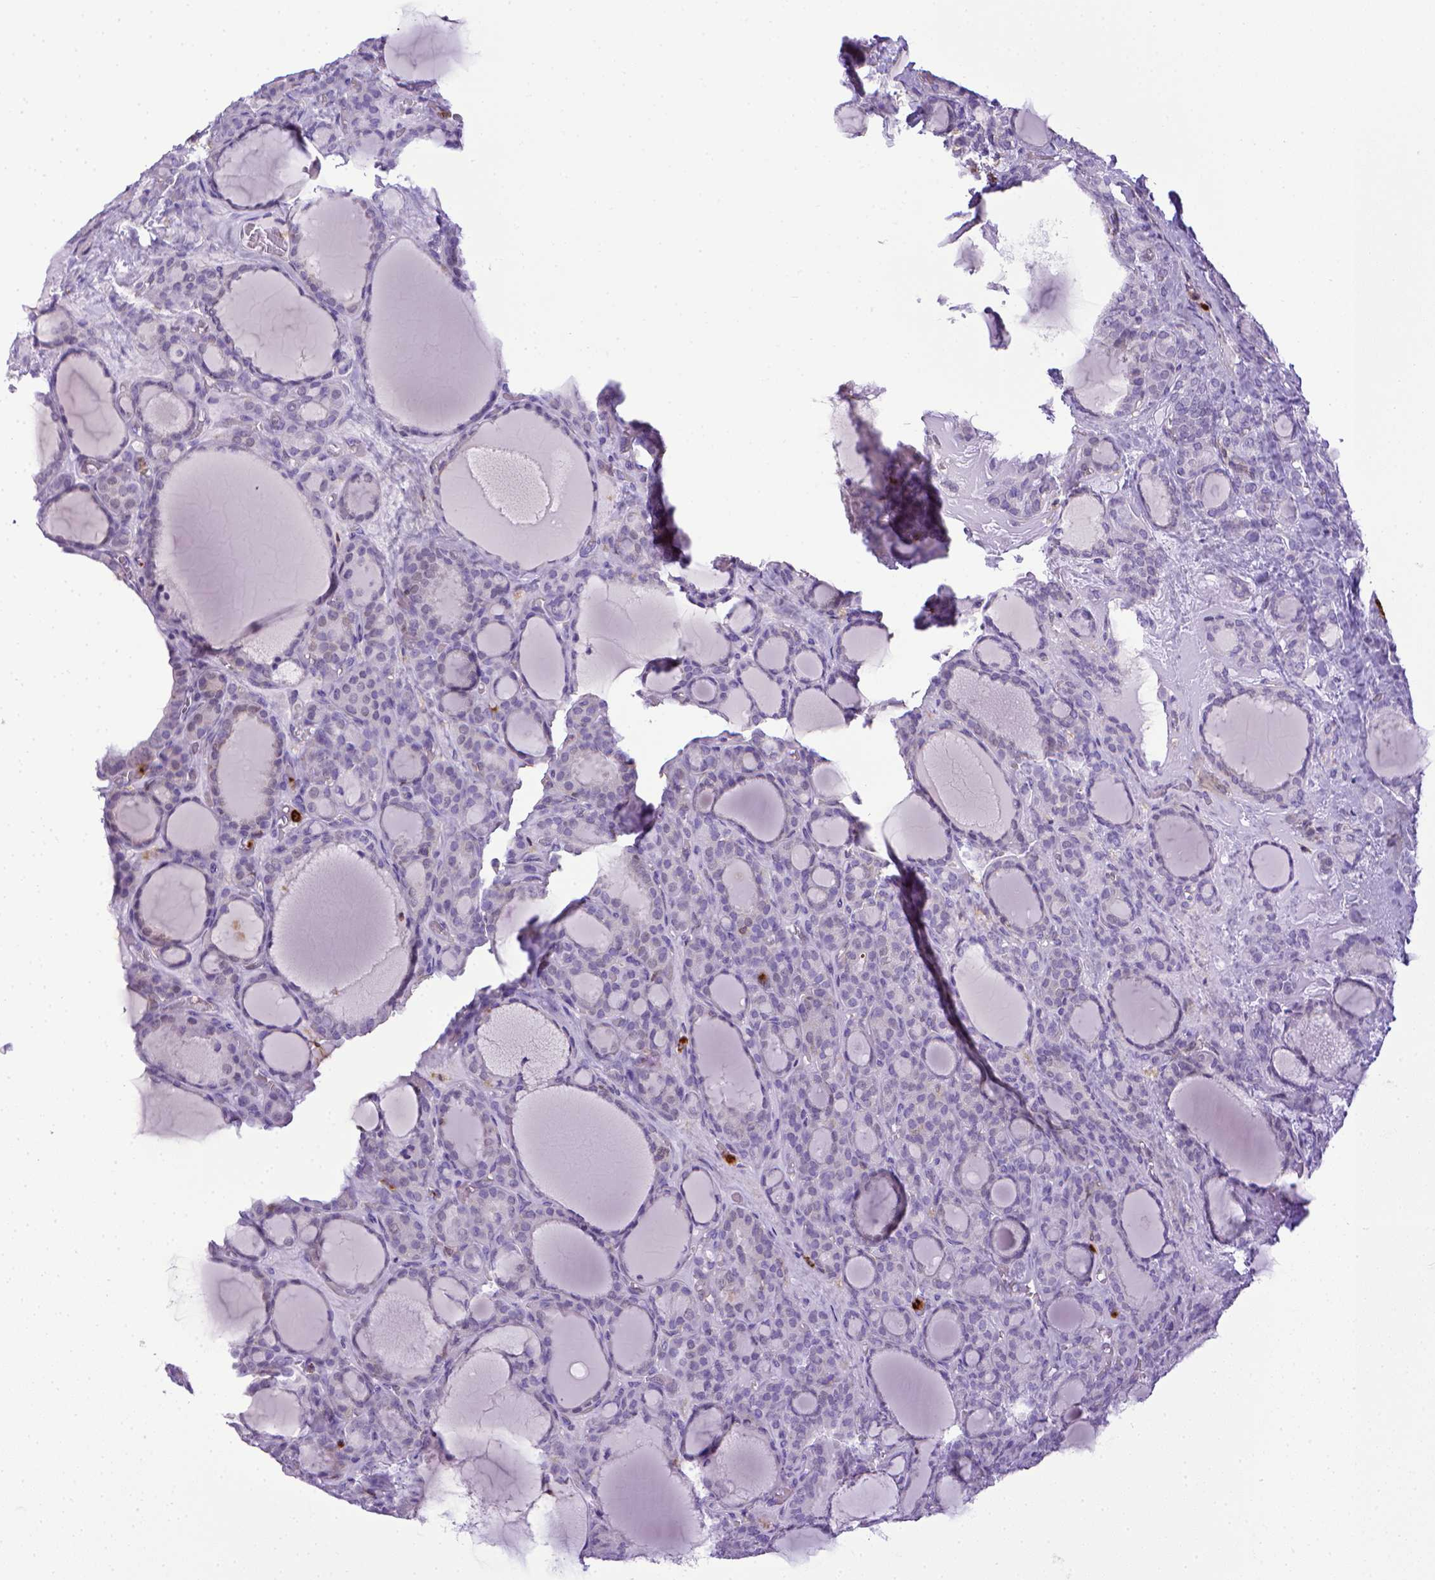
{"staining": {"intensity": "negative", "quantity": "none", "location": "none"}, "tissue": "thyroid cancer", "cell_type": "Tumor cells", "image_type": "cancer", "snomed": [{"axis": "morphology", "description": "Normal tissue, NOS"}, {"axis": "morphology", "description": "Follicular adenoma carcinoma, NOS"}, {"axis": "topography", "description": "Thyroid gland"}], "caption": "DAB immunohistochemical staining of human thyroid cancer (follicular adenoma carcinoma) shows no significant positivity in tumor cells. (Immunohistochemistry (ihc), brightfield microscopy, high magnification).", "gene": "ITGAM", "patient": {"sex": "female", "age": 31}}